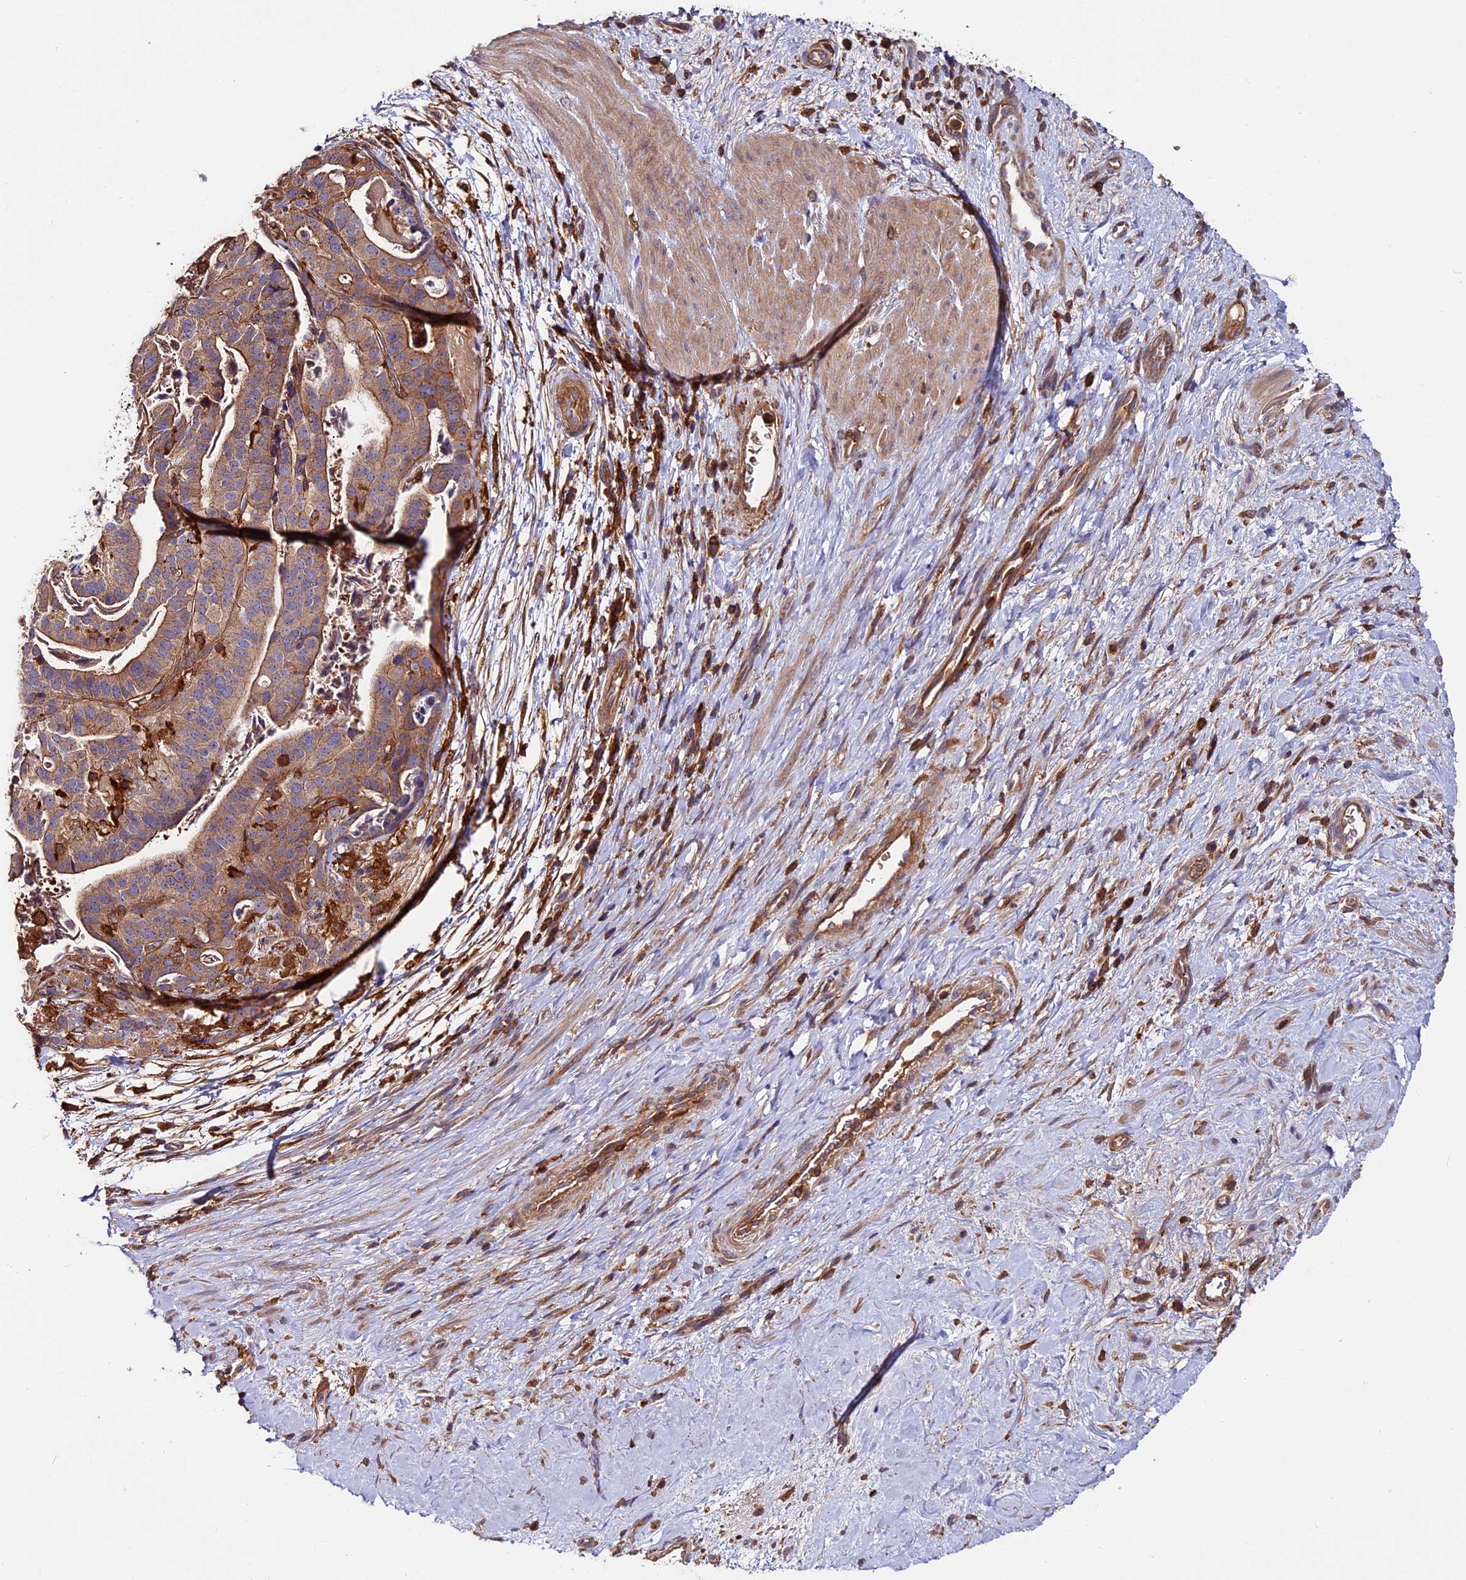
{"staining": {"intensity": "moderate", "quantity": ">75%", "location": "cytoplasmic/membranous"}, "tissue": "stomach cancer", "cell_type": "Tumor cells", "image_type": "cancer", "snomed": [{"axis": "morphology", "description": "Adenocarcinoma, NOS"}, {"axis": "topography", "description": "Stomach"}], "caption": "Immunohistochemical staining of human stomach cancer (adenocarcinoma) demonstrates moderate cytoplasmic/membranous protein expression in about >75% of tumor cells. (Brightfield microscopy of DAB IHC at high magnification).", "gene": "MYO9B", "patient": {"sex": "male", "age": 48}}